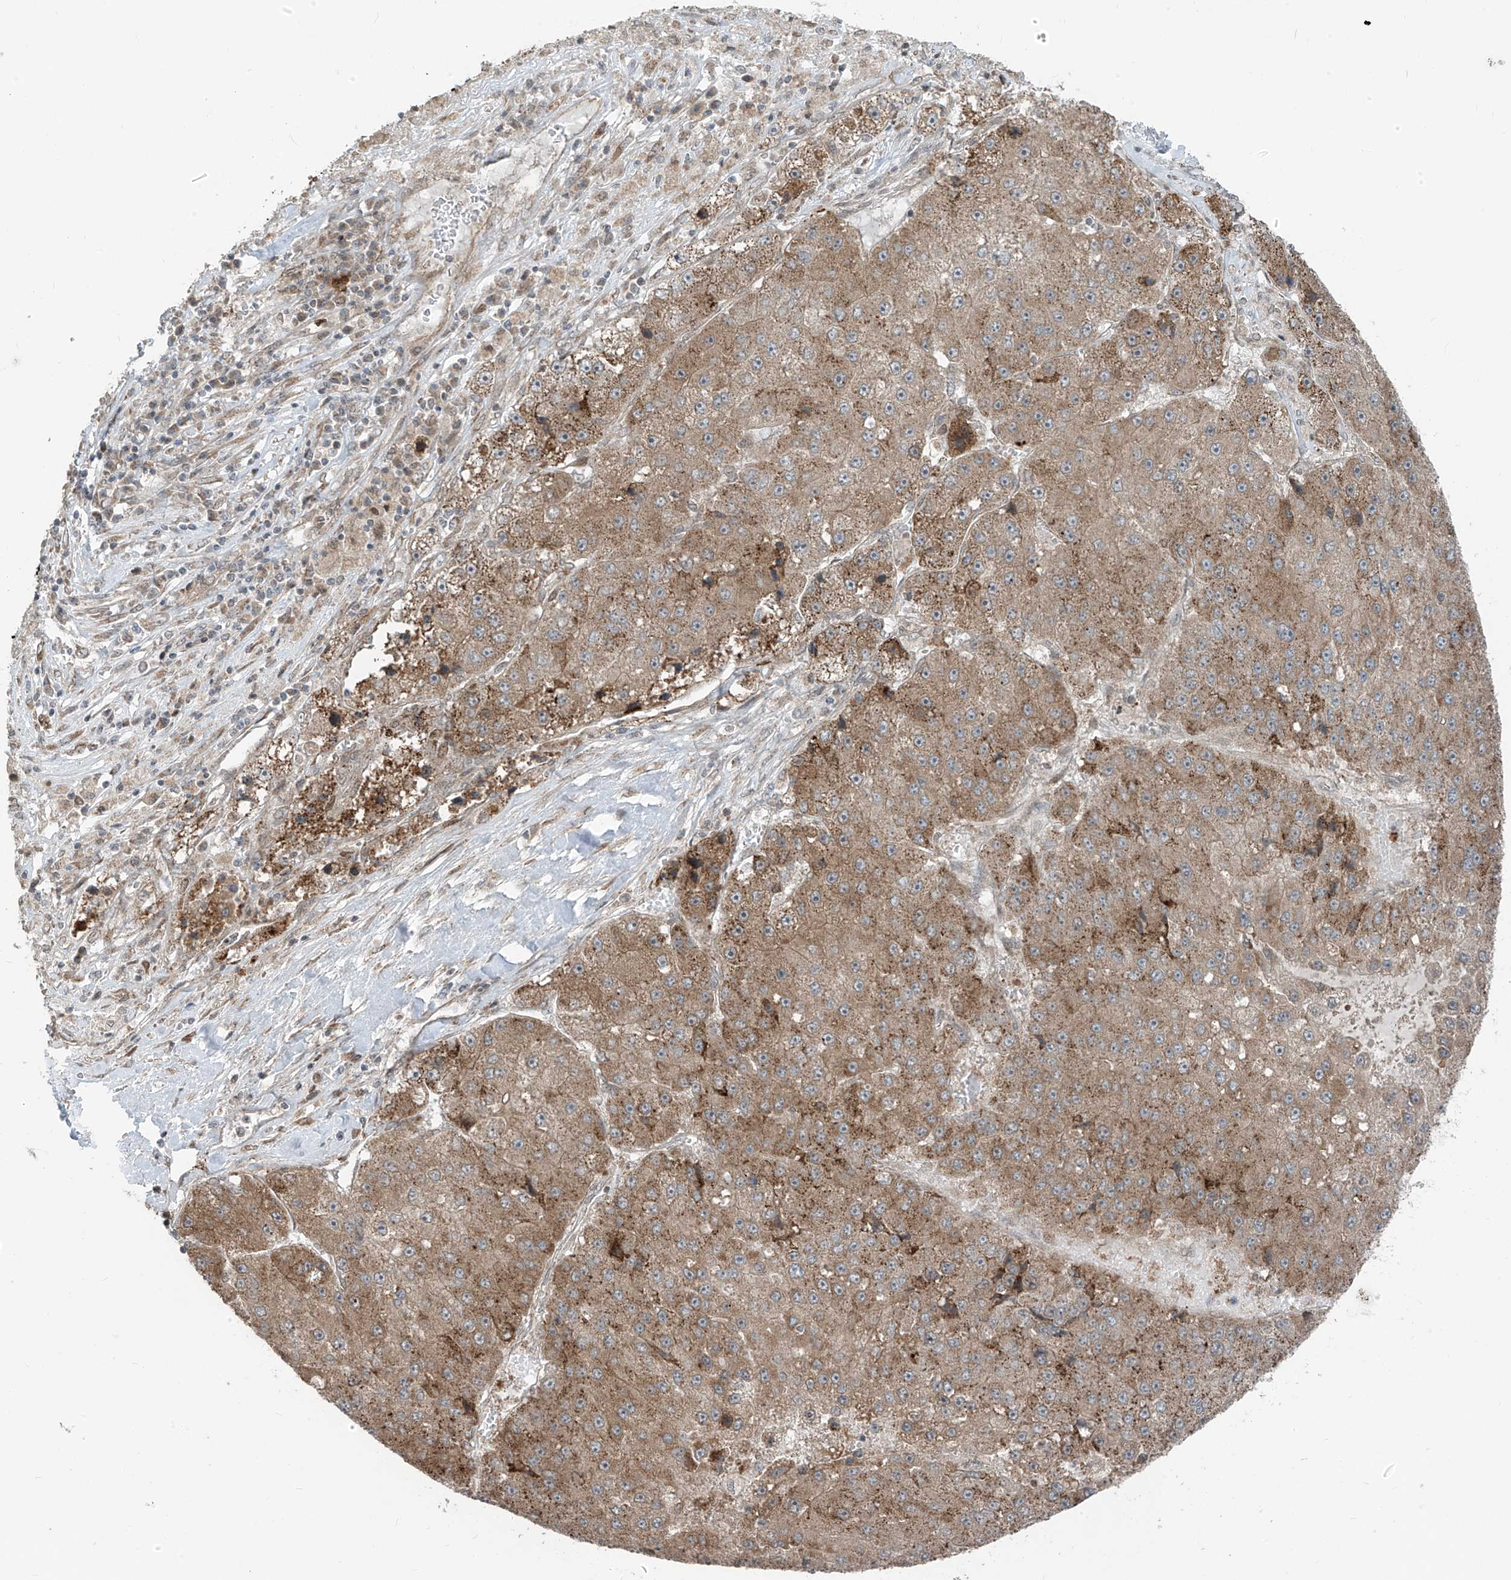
{"staining": {"intensity": "moderate", "quantity": ">75%", "location": "cytoplasmic/membranous"}, "tissue": "liver cancer", "cell_type": "Tumor cells", "image_type": "cancer", "snomed": [{"axis": "morphology", "description": "Carcinoma, Hepatocellular, NOS"}, {"axis": "topography", "description": "Liver"}], "caption": "Liver cancer stained with IHC exhibits moderate cytoplasmic/membranous expression in about >75% of tumor cells. (Stains: DAB (3,3'-diaminobenzidine) in brown, nuclei in blue, Microscopy: brightfield microscopy at high magnification).", "gene": "PDE11A", "patient": {"sex": "female", "age": 73}}